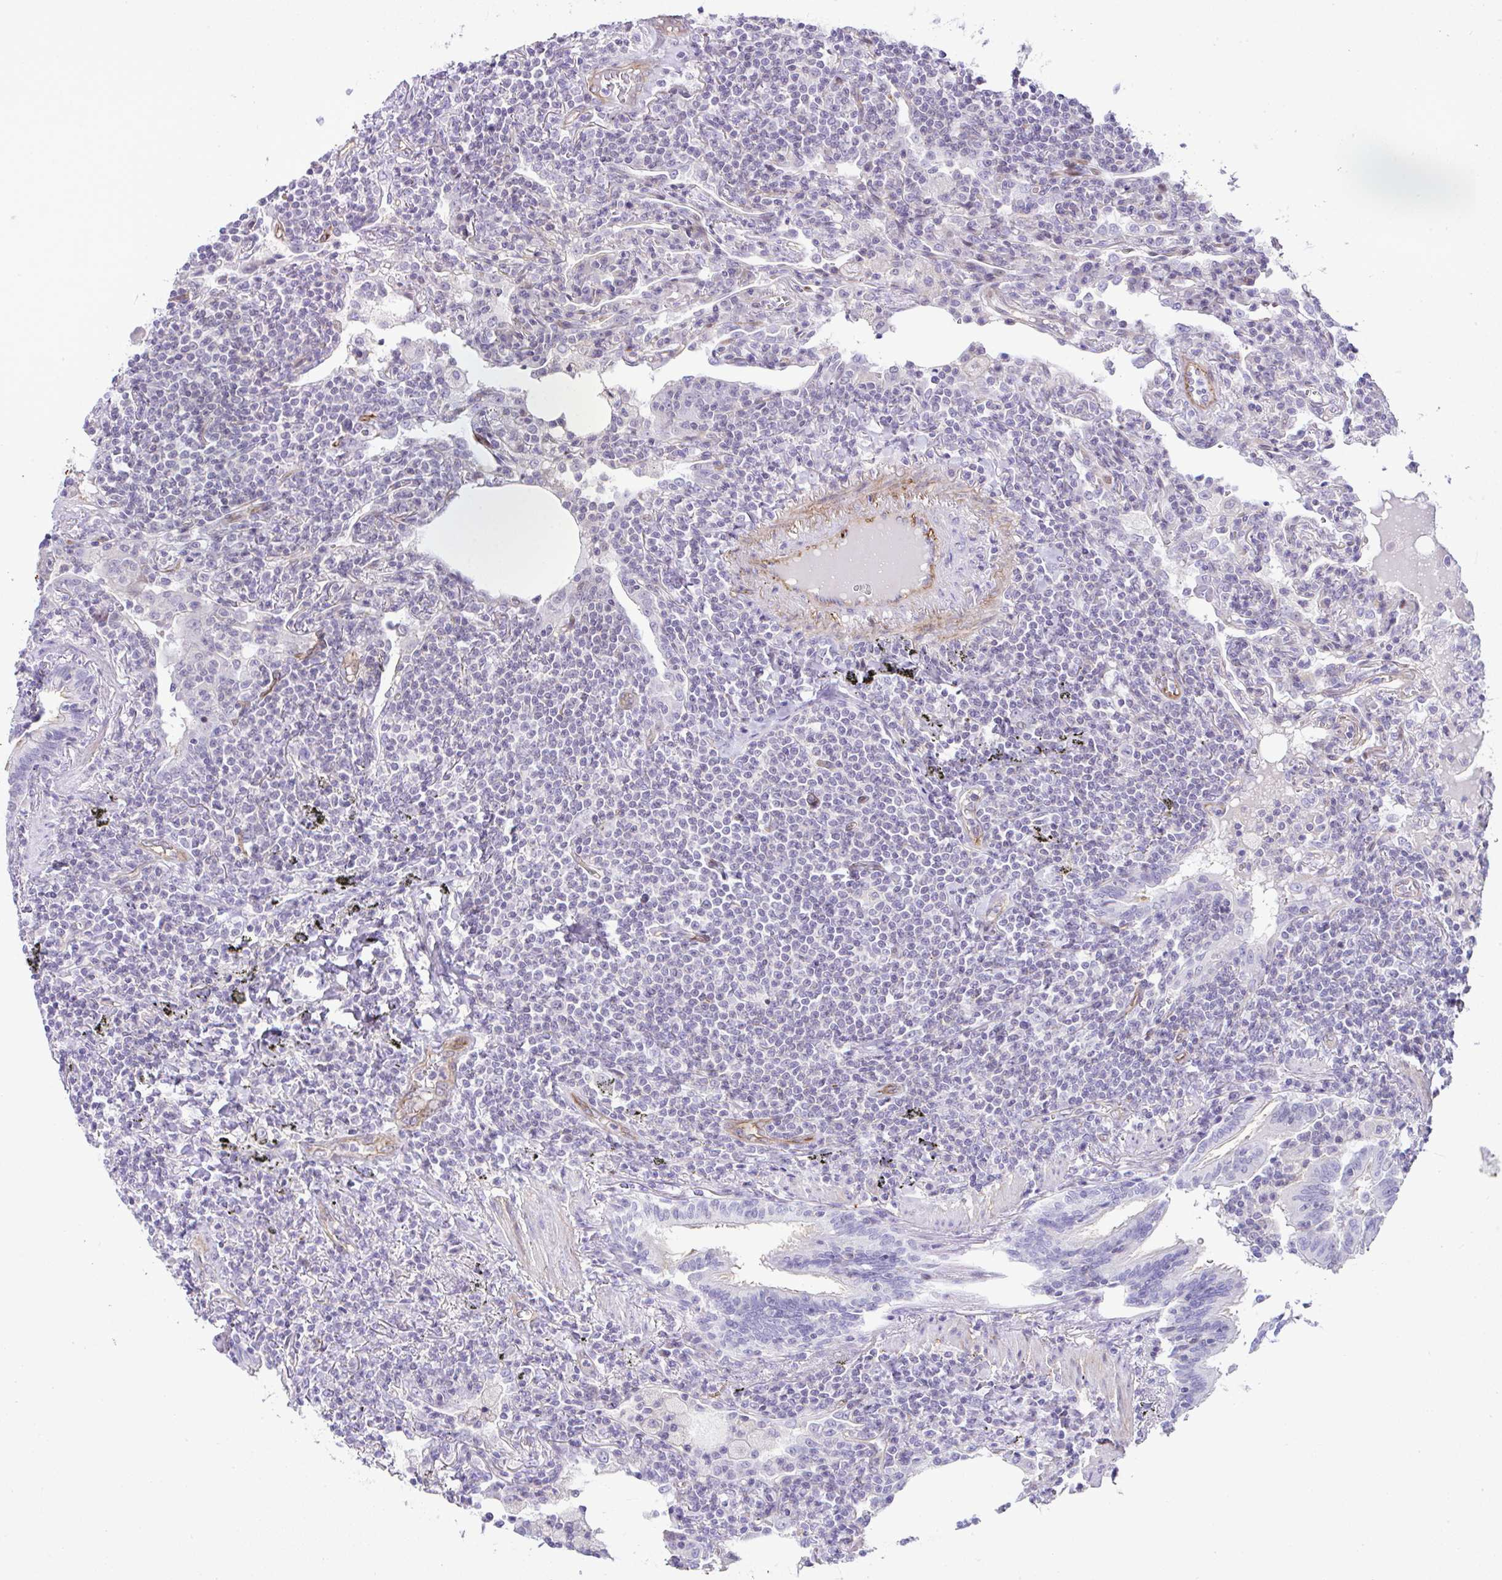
{"staining": {"intensity": "negative", "quantity": "none", "location": "none"}, "tissue": "lymphoma", "cell_type": "Tumor cells", "image_type": "cancer", "snomed": [{"axis": "morphology", "description": "Malignant lymphoma, non-Hodgkin's type, Low grade"}, {"axis": "topography", "description": "Lung"}], "caption": "Human lymphoma stained for a protein using immunohistochemistry (IHC) reveals no expression in tumor cells.", "gene": "FBXO34", "patient": {"sex": "female", "age": 71}}